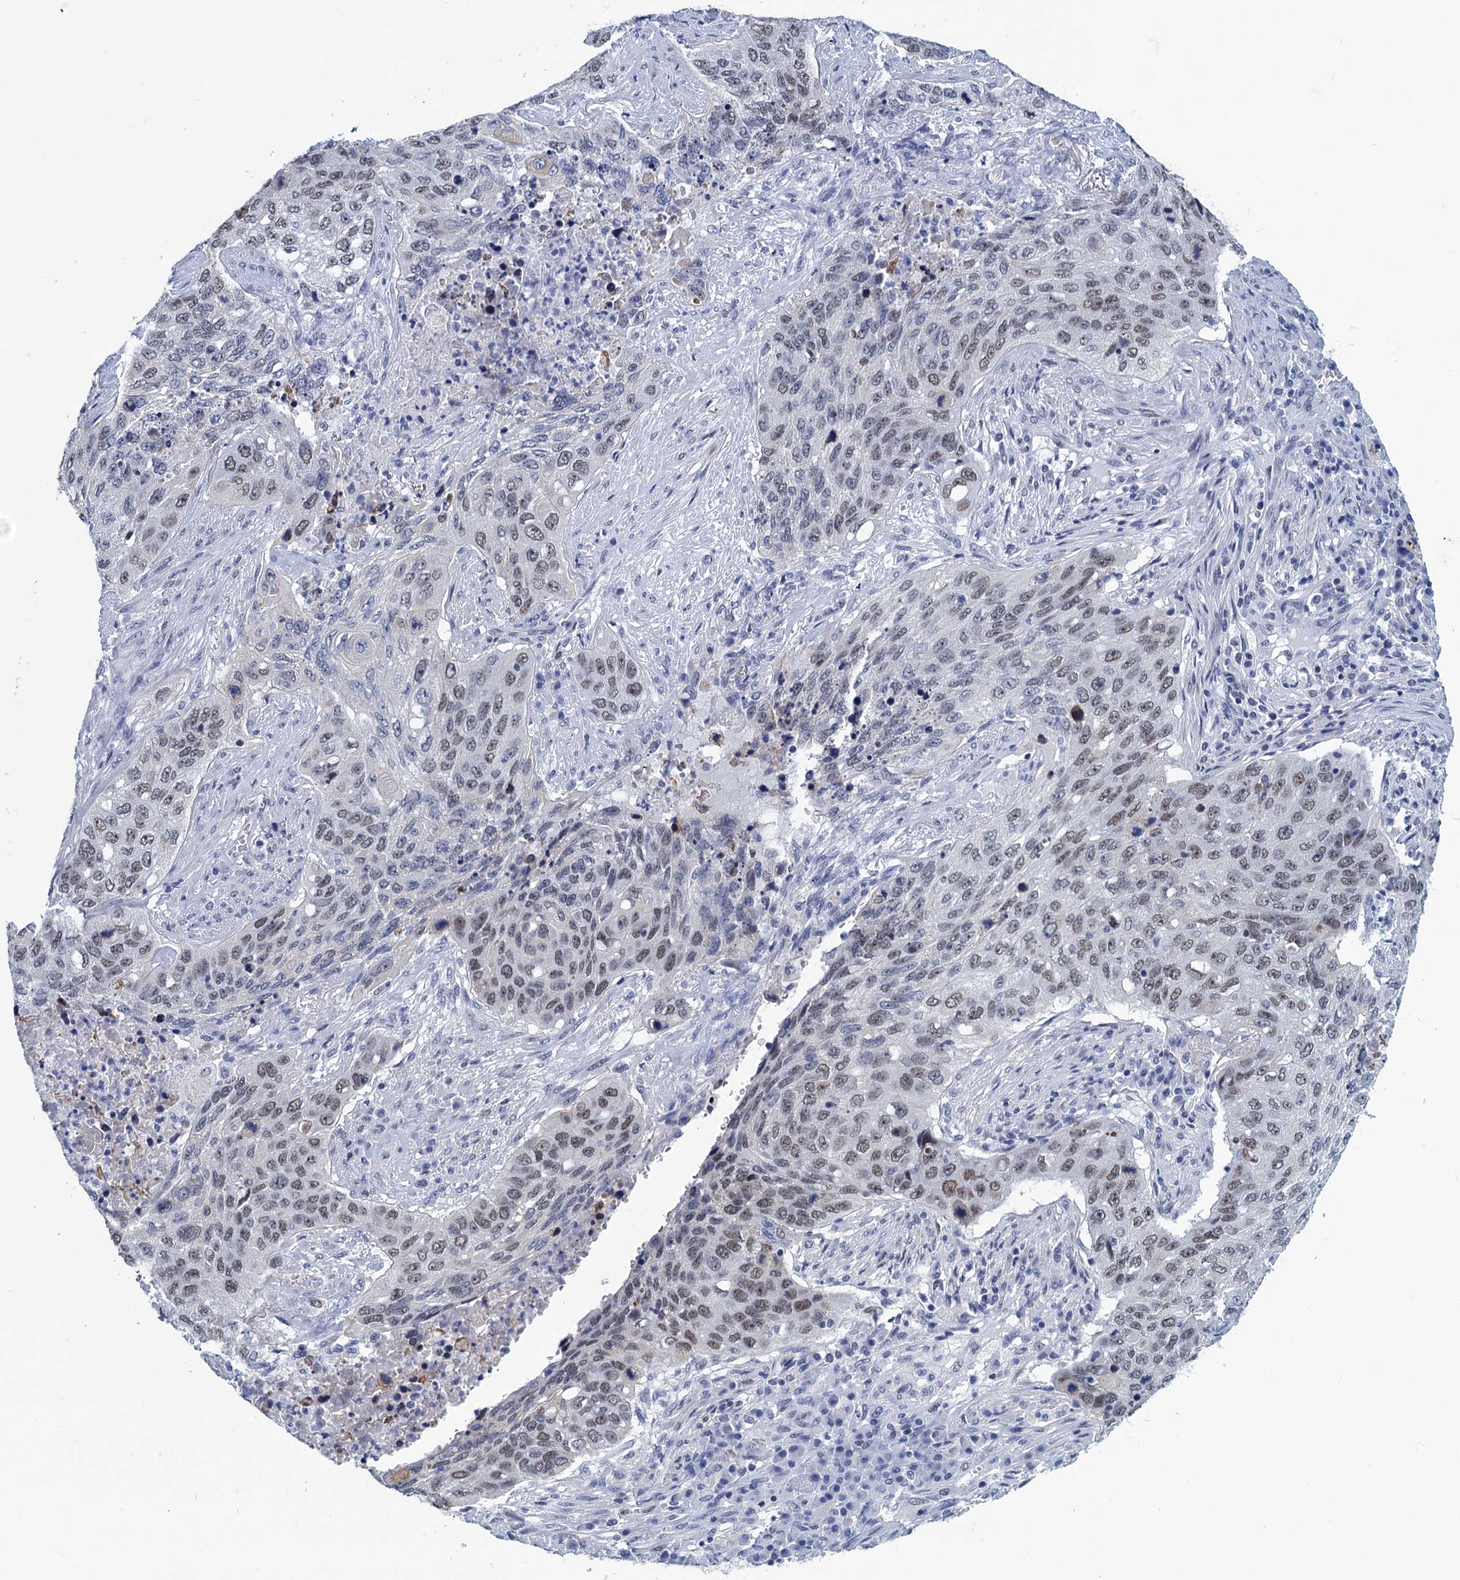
{"staining": {"intensity": "weak", "quantity": "25%-75%", "location": "nuclear"}, "tissue": "lung cancer", "cell_type": "Tumor cells", "image_type": "cancer", "snomed": [{"axis": "morphology", "description": "Squamous cell carcinoma, NOS"}, {"axis": "topography", "description": "Lung"}], "caption": "A brown stain labels weak nuclear staining of a protein in human lung cancer tumor cells. The staining was performed using DAB (3,3'-diaminobenzidine) to visualize the protein expression in brown, while the nuclei were stained in blue with hematoxylin (Magnification: 20x).", "gene": "GINS3", "patient": {"sex": "female", "age": 63}}